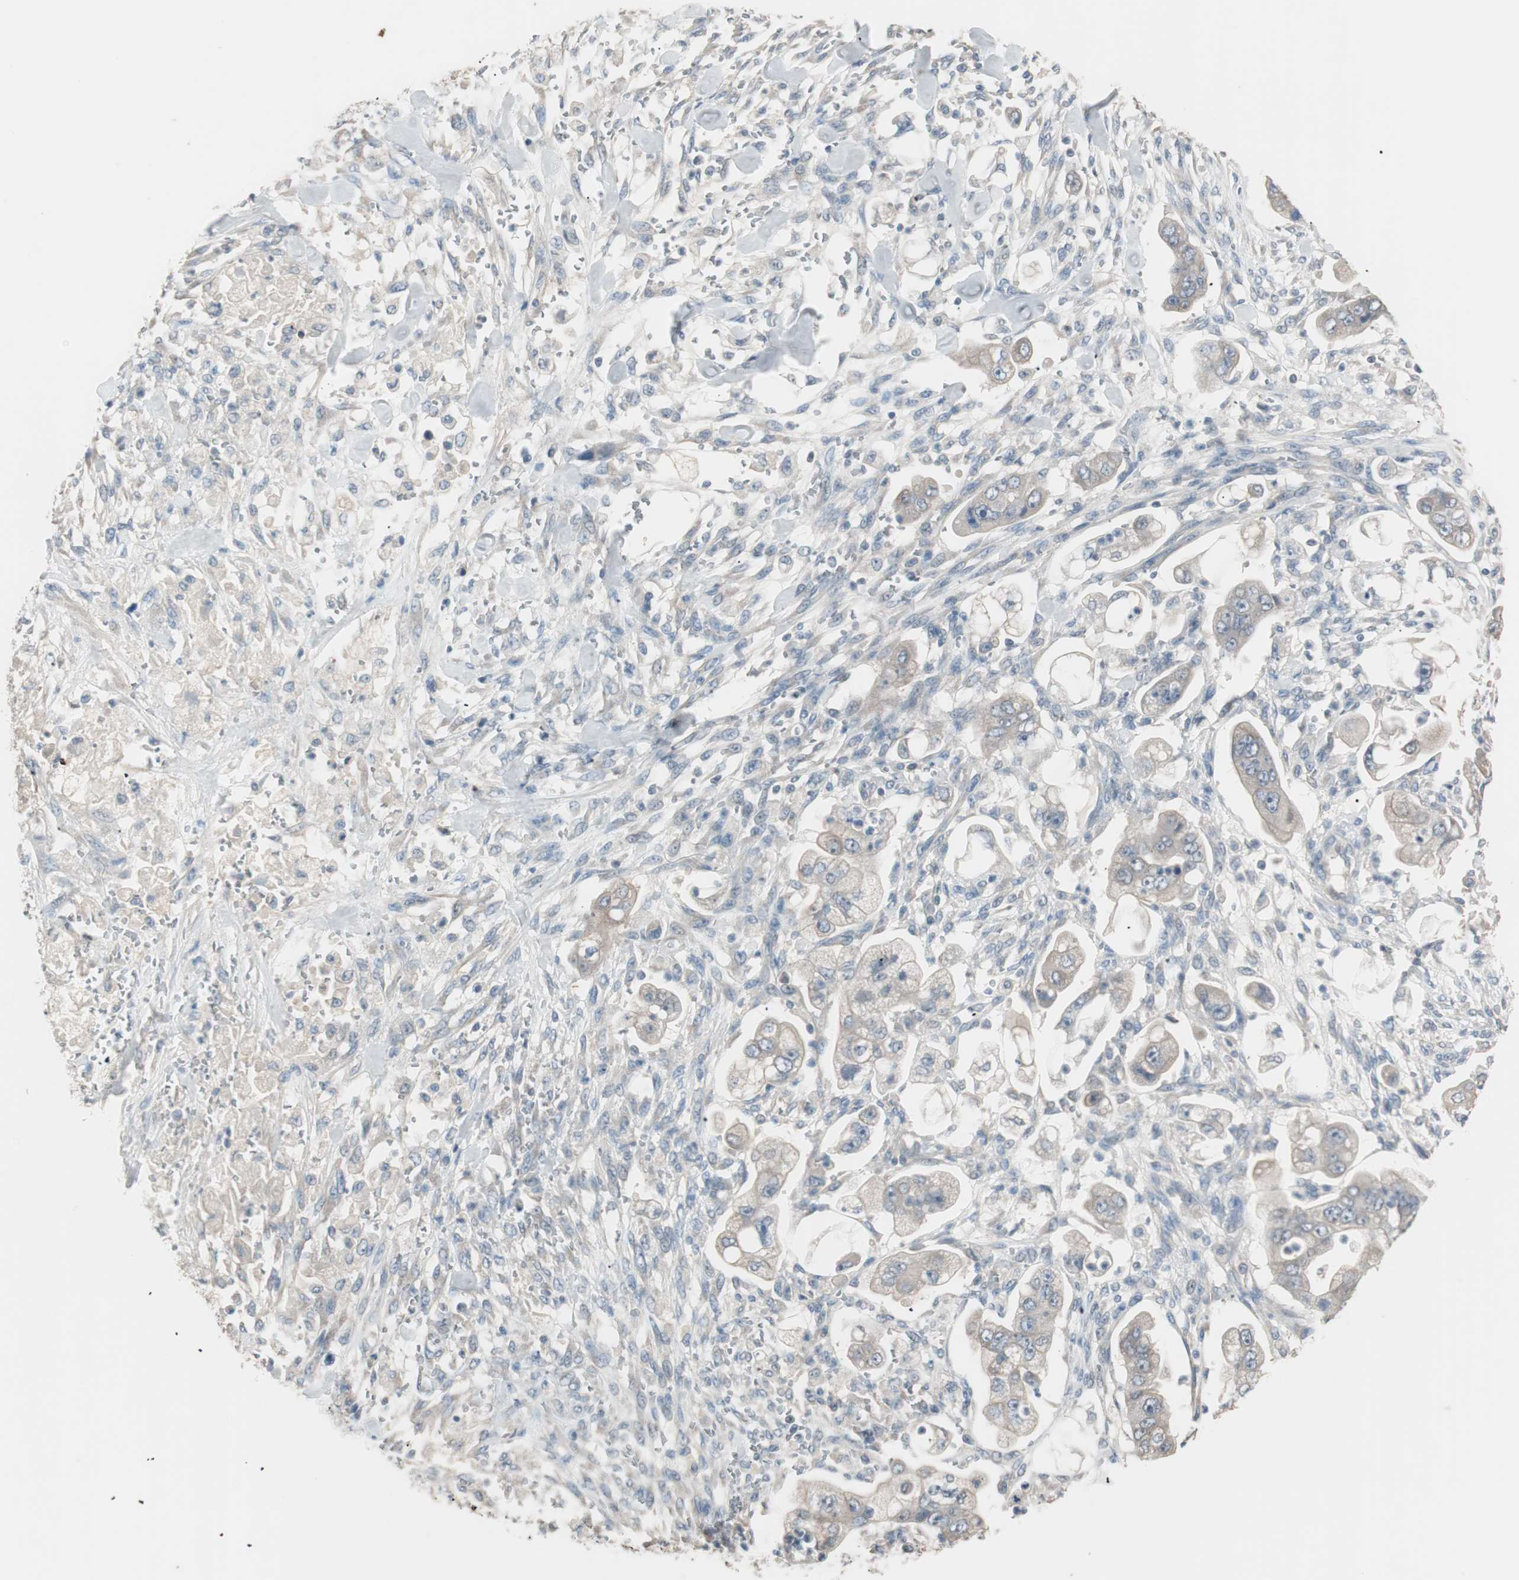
{"staining": {"intensity": "weak", "quantity": "25%-75%", "location": "cytoplasmic/membranous"}, "tissue": "stomach cancer", "cell_type": "Tumor cells", "image_type": "cancer", "snomed": [{"axis": "morphology", "description": "Adenocarcinoma, NOS"}, {"axis": "topography", "description": "Stomach"}], "caption": "This is an image of IHC staining of stomach cancer (adenocarcinoma), which shows weak expression in the cytoplasmic/membranous of tumor cells.", "gene": "KHK", "patient": {"sex": "male", "age": 62}}